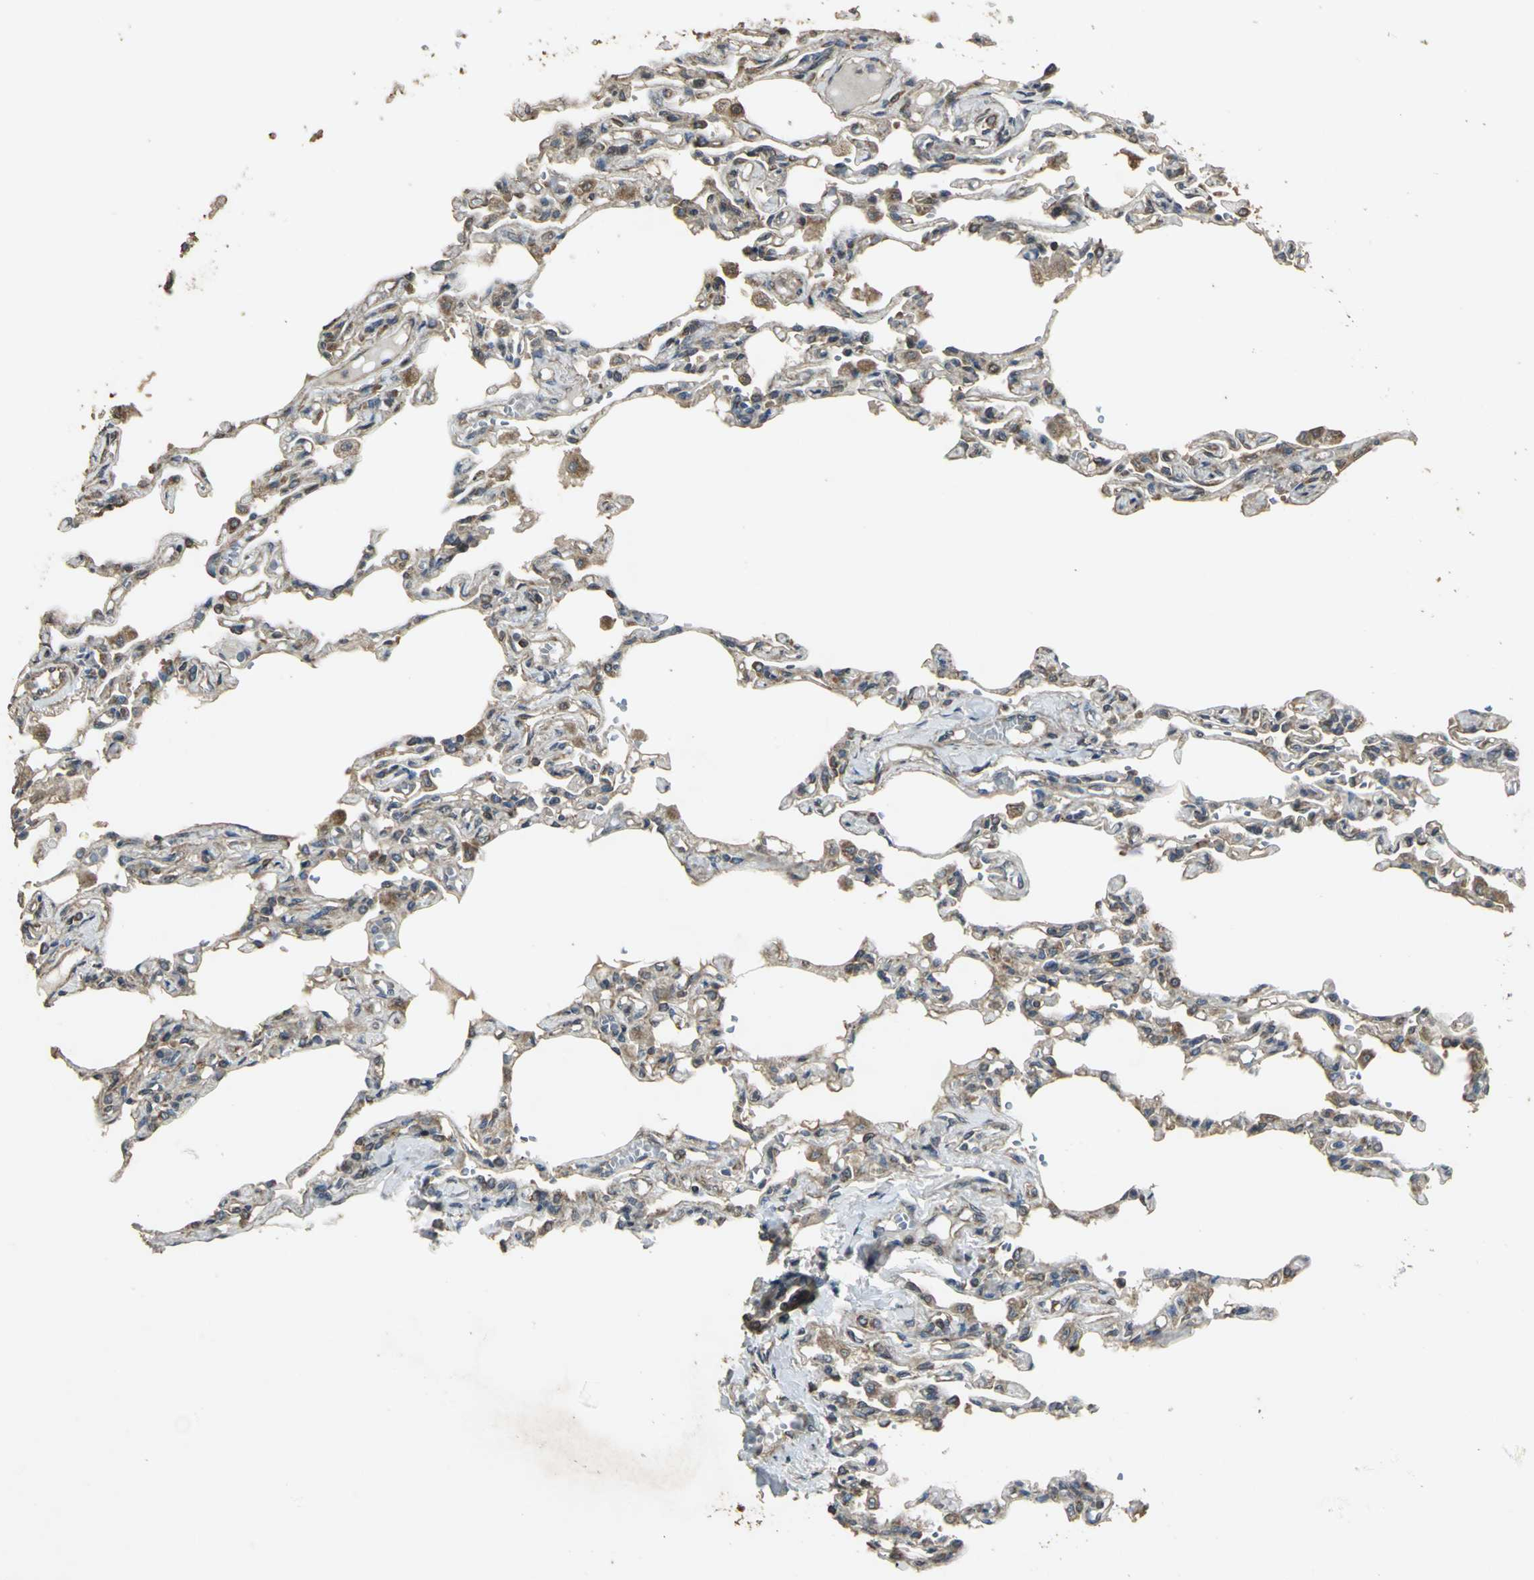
{"staining": {"intensity": "moderate", "quantity": ">75%", "location": "cytoplasmic/membranous"}, "tissue": "lung", "cell_type": "Alveolar cells", "image_type": "normal", "snomed": [{"axis": "morphology", "description": "Normal tissue, NOS"}, {"axis": "topography", "description": "Lung"}], "caption": "Human lung stained with a brown dye displays moderate cytoplasmic/membranous positive expression in approximately >75% of alveolar cells.", "gene": "KANK1", "patient": {"sex": "male", "age": 21}}